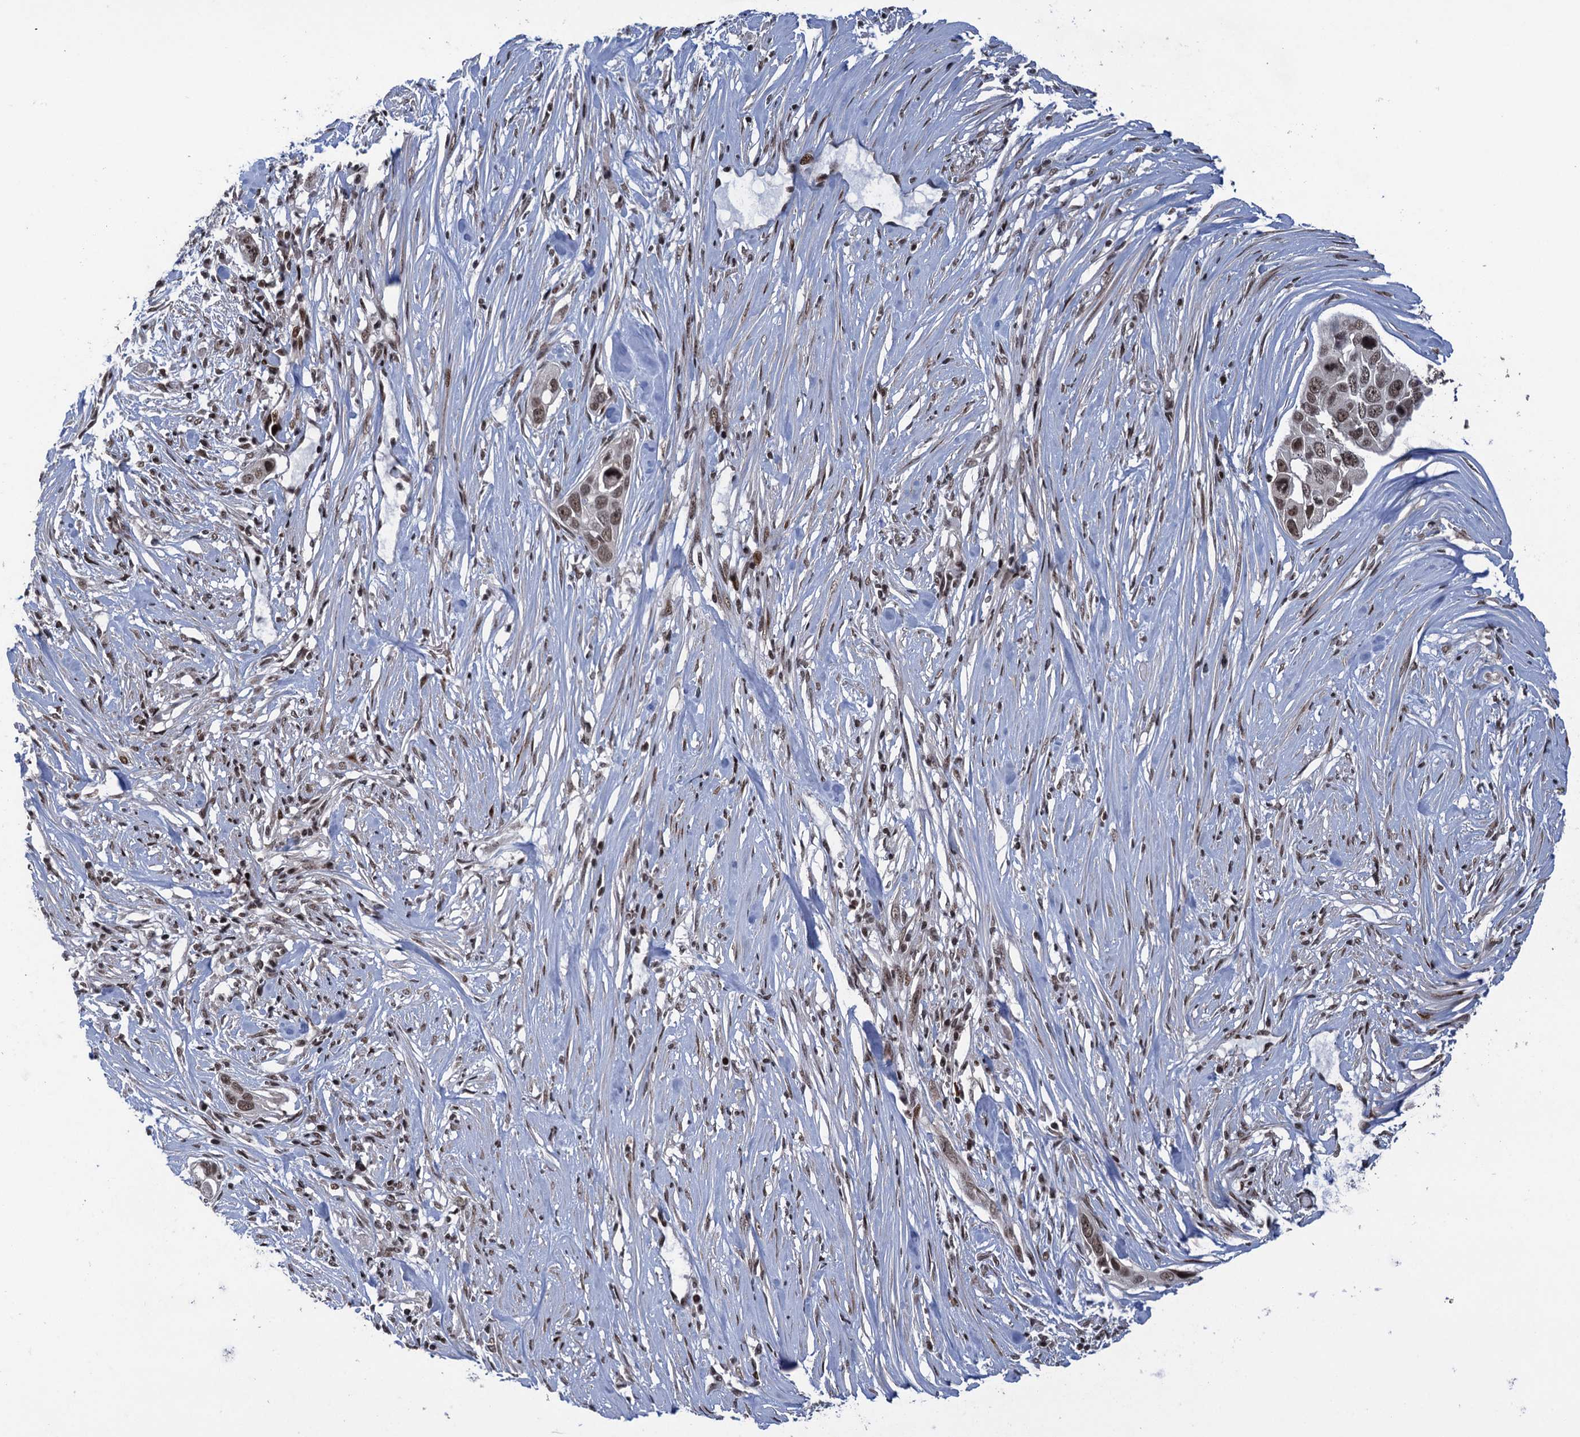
{"staining": {"intensity": "moderate", "quantity": ">75%", "location": "nuclear"}, "tissue": "pancreatic cancer", "cell_type": "Tumor cells", "image_type": "cancer", "snomed": [{"axis": "morphology", "description": "Adenocarcinoma, NOS"}, {"axis": "topography", "description": "Pancreas"}], "caption": "A high-resolution photomicrograph shows IHC staining of pancreatic cancer, which demonstrates moderate nuclear positivity in about >75% of tumor cells.", "gene": "ZNF169", "patient": {"sex": "female", "age": 60}}